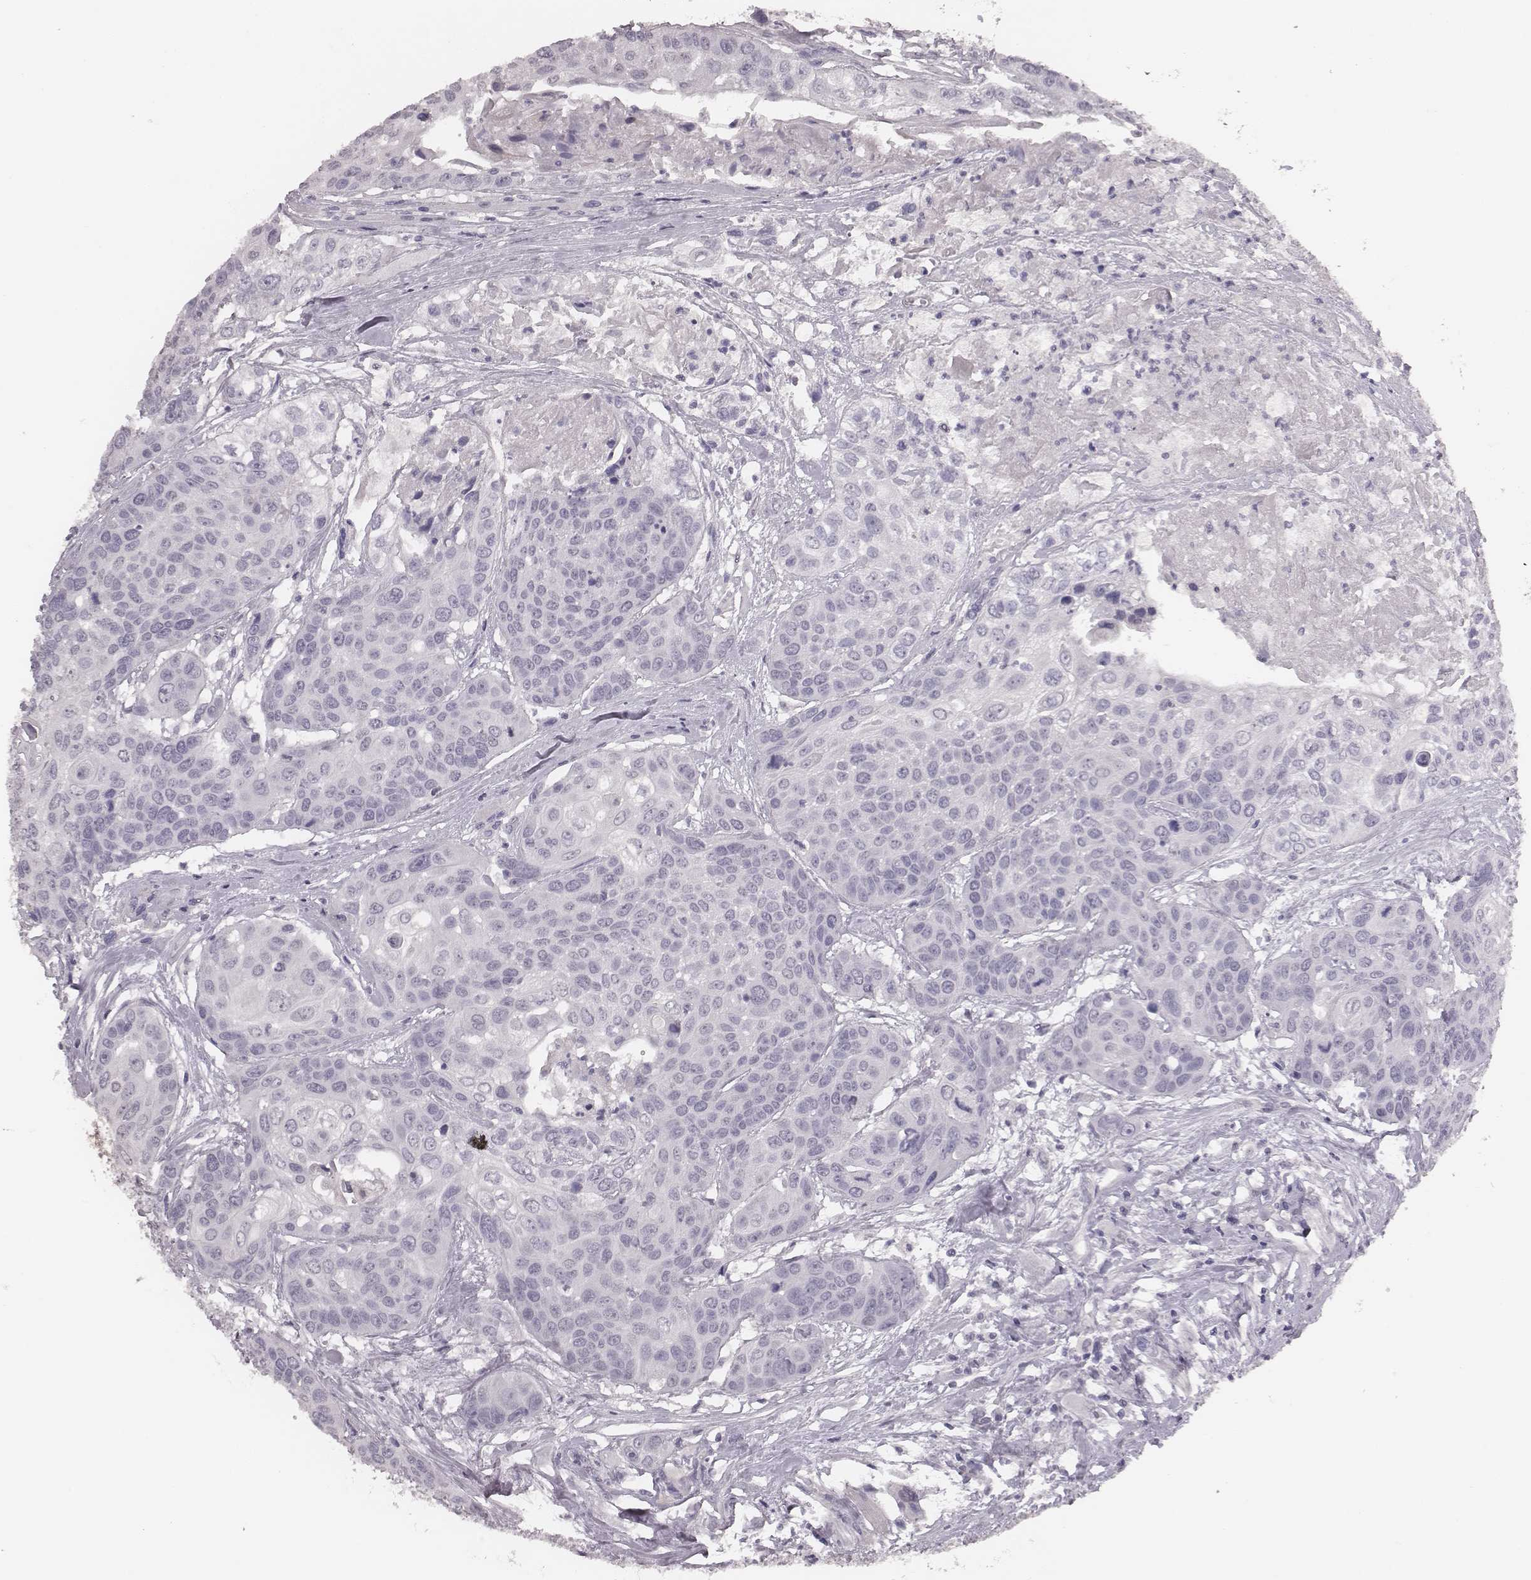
{"staining": {"intensity": "negative", "quantity": "none", "location": "none"}, "tissue": "head and neck cancer", "cell_type": "Tumor cells", "image_type": "cancer", "snomed": [{"axis": "morphology", "description": "Squamous cell carcinoma, NOS"}, {"axis": "topography", "description": "Oral tissue"}, {"axis": "topography", "description": "Head-Neck"}], "caption": "This is an immunohistochemistry image of human squamous cell carcinoma (head and neck). There is no positivity in tumor cells.", "gene": "CSHL1", "patient": {"sex": "male", "age": 56}}